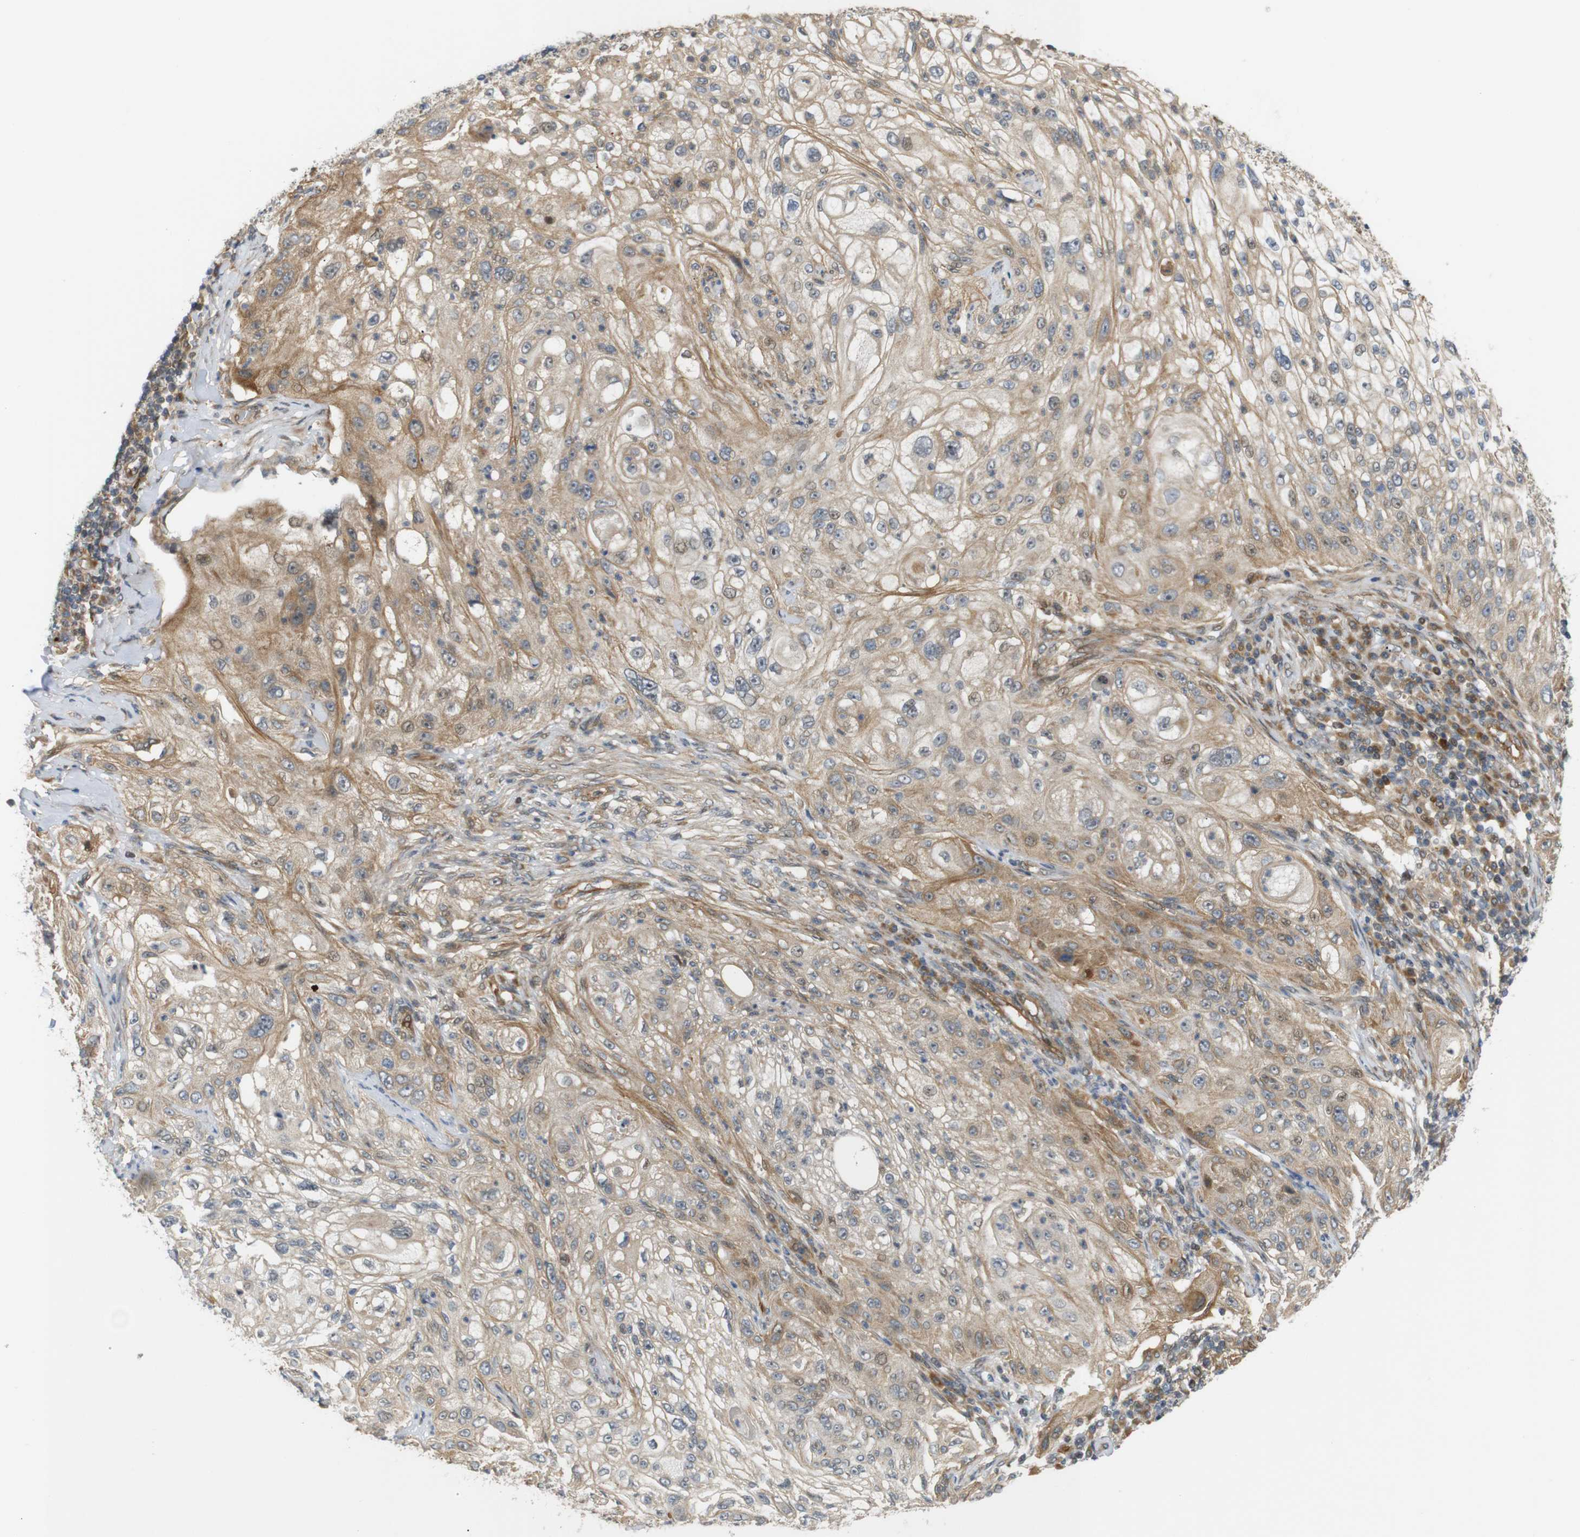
{"staining": {"intensity": "moderate", "quantity": ">75%", "location": "cytoplasmic/membranous"}, "tissue": "lung cancer", "cell_type": "Tumor cells", "image_type": "cancer", "snomed": [{"axis": "morphology", "description": "Inflammation, NOS"}, {"axis": "morphology", "description": "Squamous cell carcinoma, NOS"}, {"axis": "topography", "description": "Lymph node"}, {"axis": "topography", "description": "Soft tissue"}, {"axis": "topography", "description": "Lung"}], "caption": "This is an image of IHC staining of lung cancer (squamous cell carcinoma), which shows moderate expression in the cytoplasmic/membranous of tumor cells.", "gene": "RPTOR", "patient": {"sex": "male", "age": 66}}